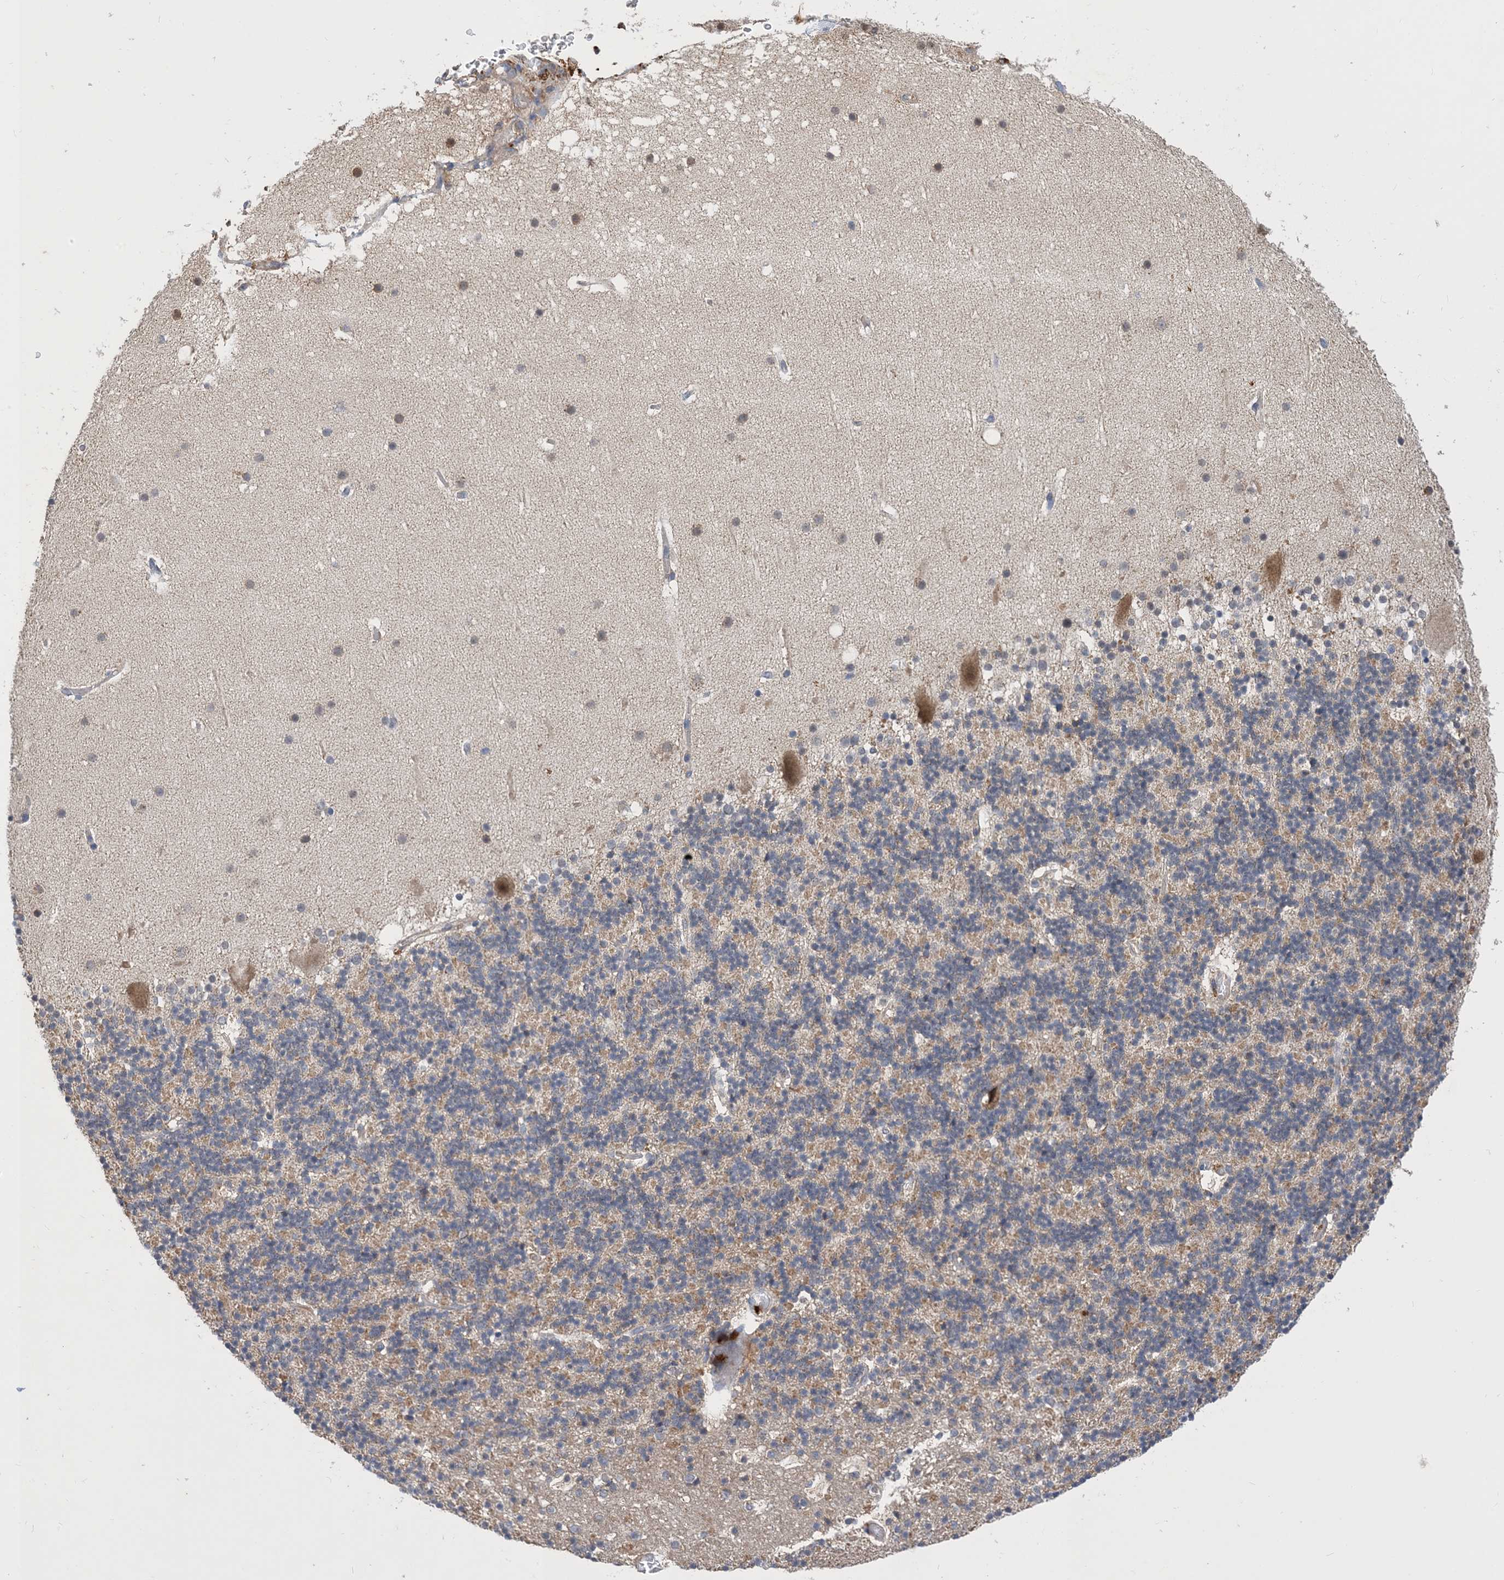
{"staining": {"intensity": "moderate", "quantity": "25%-75%", "location": "cytoplasmic/membranous,nuclear"}, "tissue": "cerebellum", "cell_type": "Cells in granular layer", "image_type": "normal", "snomed": [{"axis": "morphology", "description": "Normal tissue, NOS"}, {"axis": "topography", "description": "Cerebellum"}], "caption": "This micrograph displays unremarkable cerebellum stained with IHC to label a protein in brown. The cytoplasmic/membranous,nuclear of cells in granular layer show moderate positivity for the protein. Nuclei are counter-stained blue.", "gene": "STK19", "patient": {"sex": "male", "age": 57}}